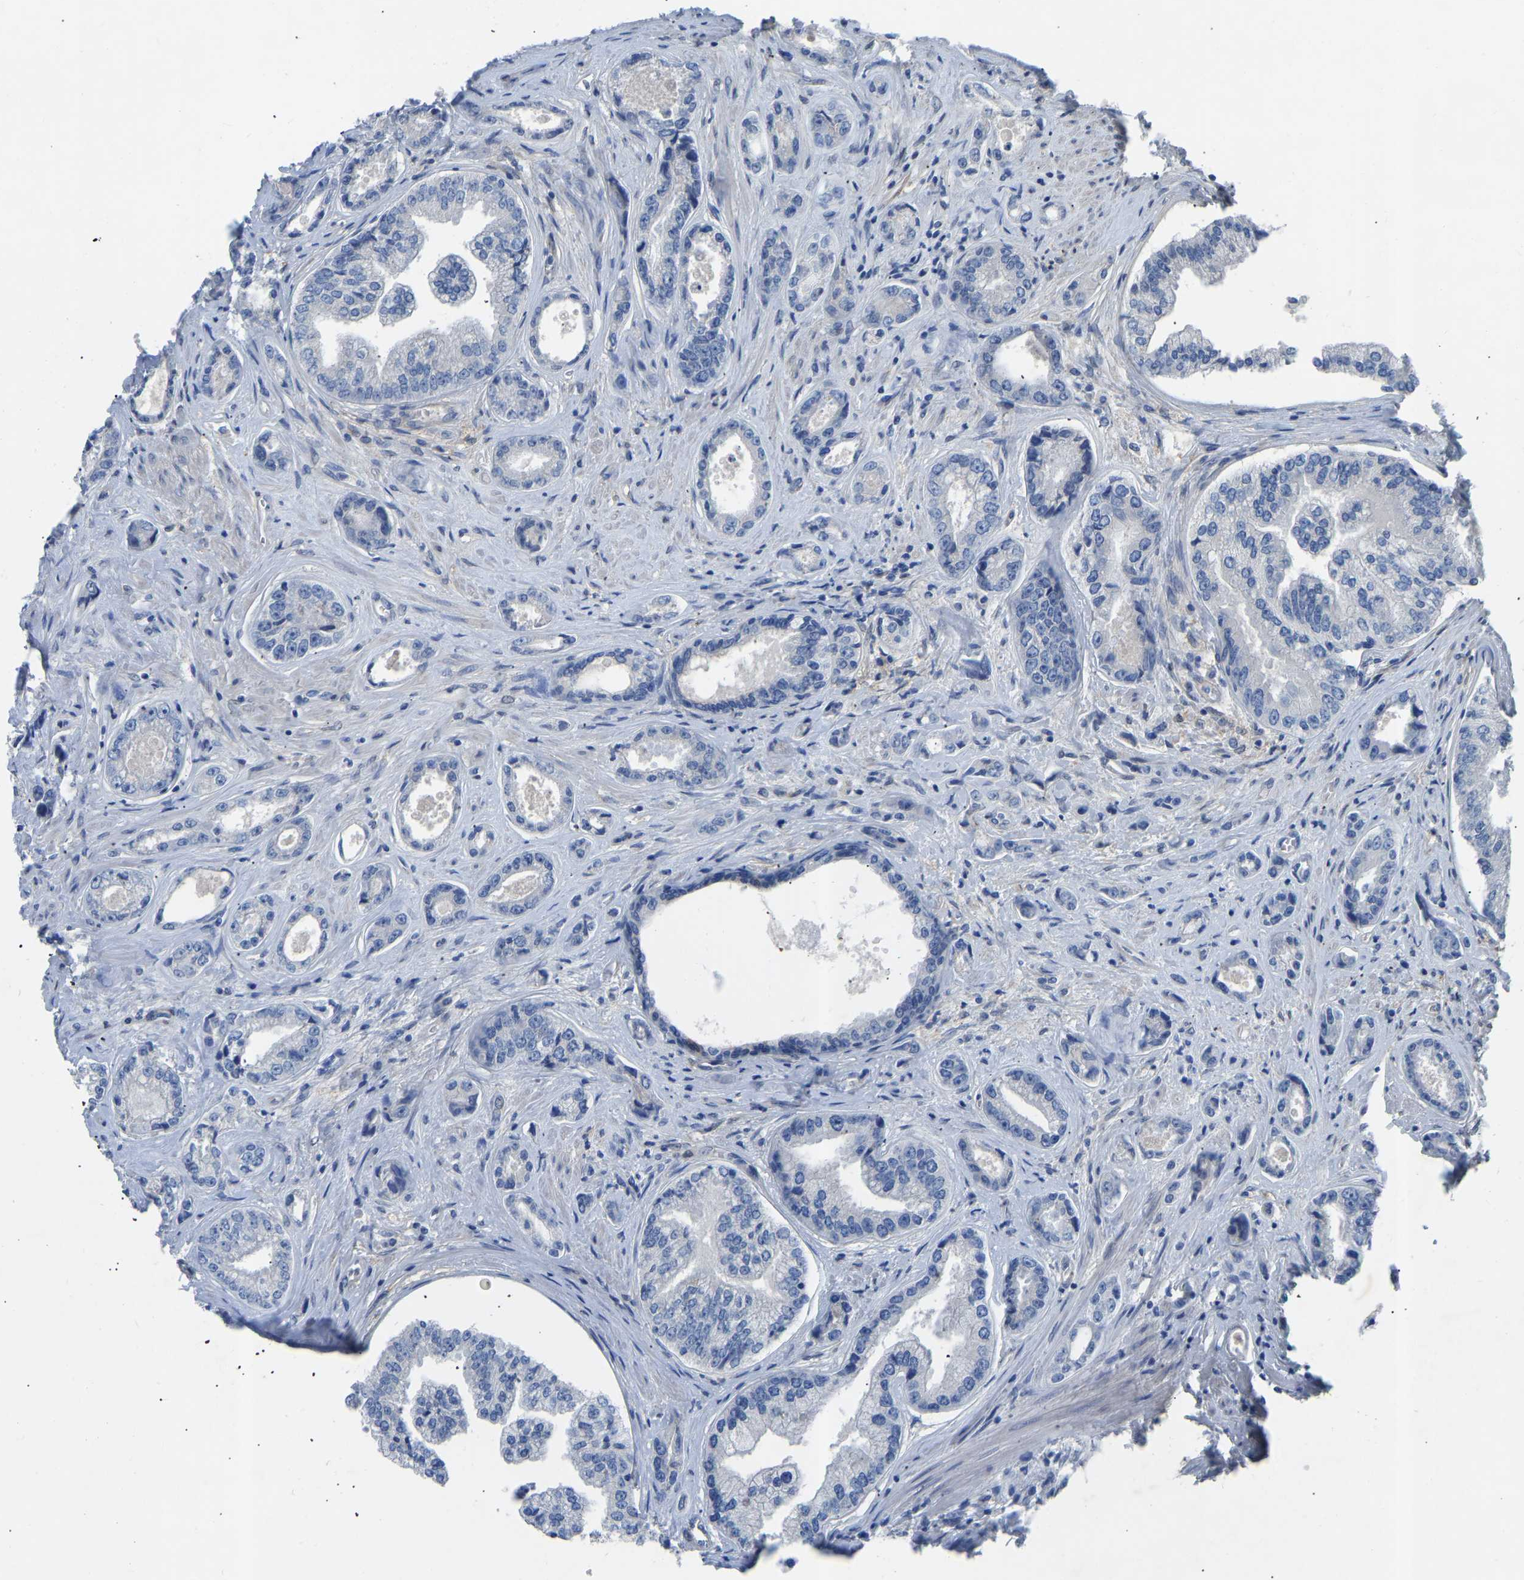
{"staining": {"intensity": "negative", "quantity": "none", "location": "none"}, "tissue": "prostate cancer", "cell_type": "Tumor cells", "image_type": "cancer", "snomed": [{"axis": "morphology", "description": "Adenocarcinoma, High grade"}, {"axis": "topography", "description": "Prostate"}], "caption": "There is no significant expression in tumor cells of high-grade adenocarcinoma (prostate).", "gene": "RBP1", "patient": {"sex": "male", "age": 61}}